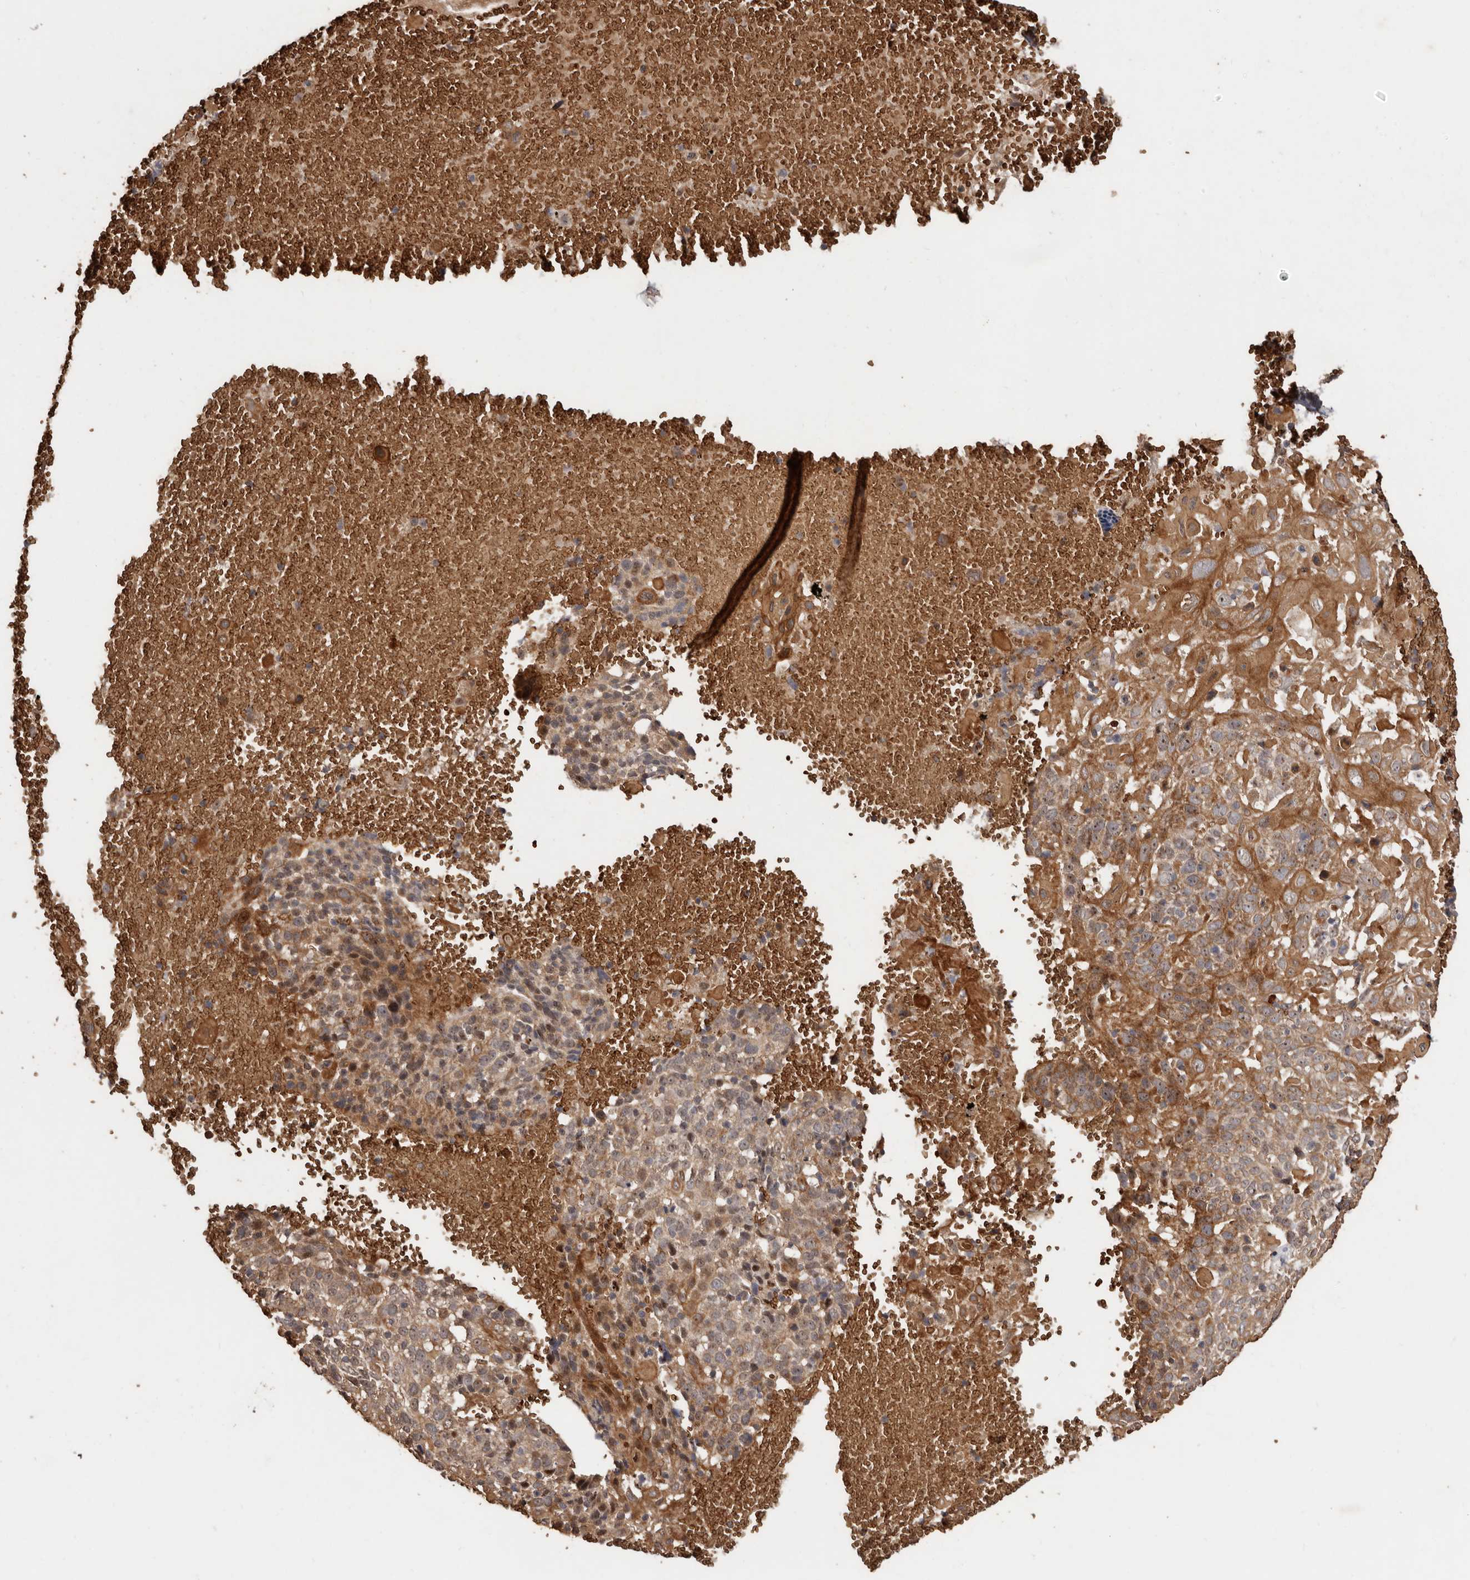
{"staining": {"intensity": "weak", "quantity": ">75%", "location": "cytoplasmic/membranous"}, "tissue": "cervical cancer", "cell_type": "Tumor cells", "image_type": "cancer", "snomed": [{"axis": "morphology", "description": "Squamous cell carcinoma, NOS"}, {"axis": "topography", "description": "Cervix"}], "caption": "DAB immunohistochemical staining of human squamous cell carcinoma (cervical) shows weak cytoplasmic/membranous protein staining in approximately >75% of tumor cells.", "gene": "GRAMD2A", "patient": {"sex": "female", "age": 74}}